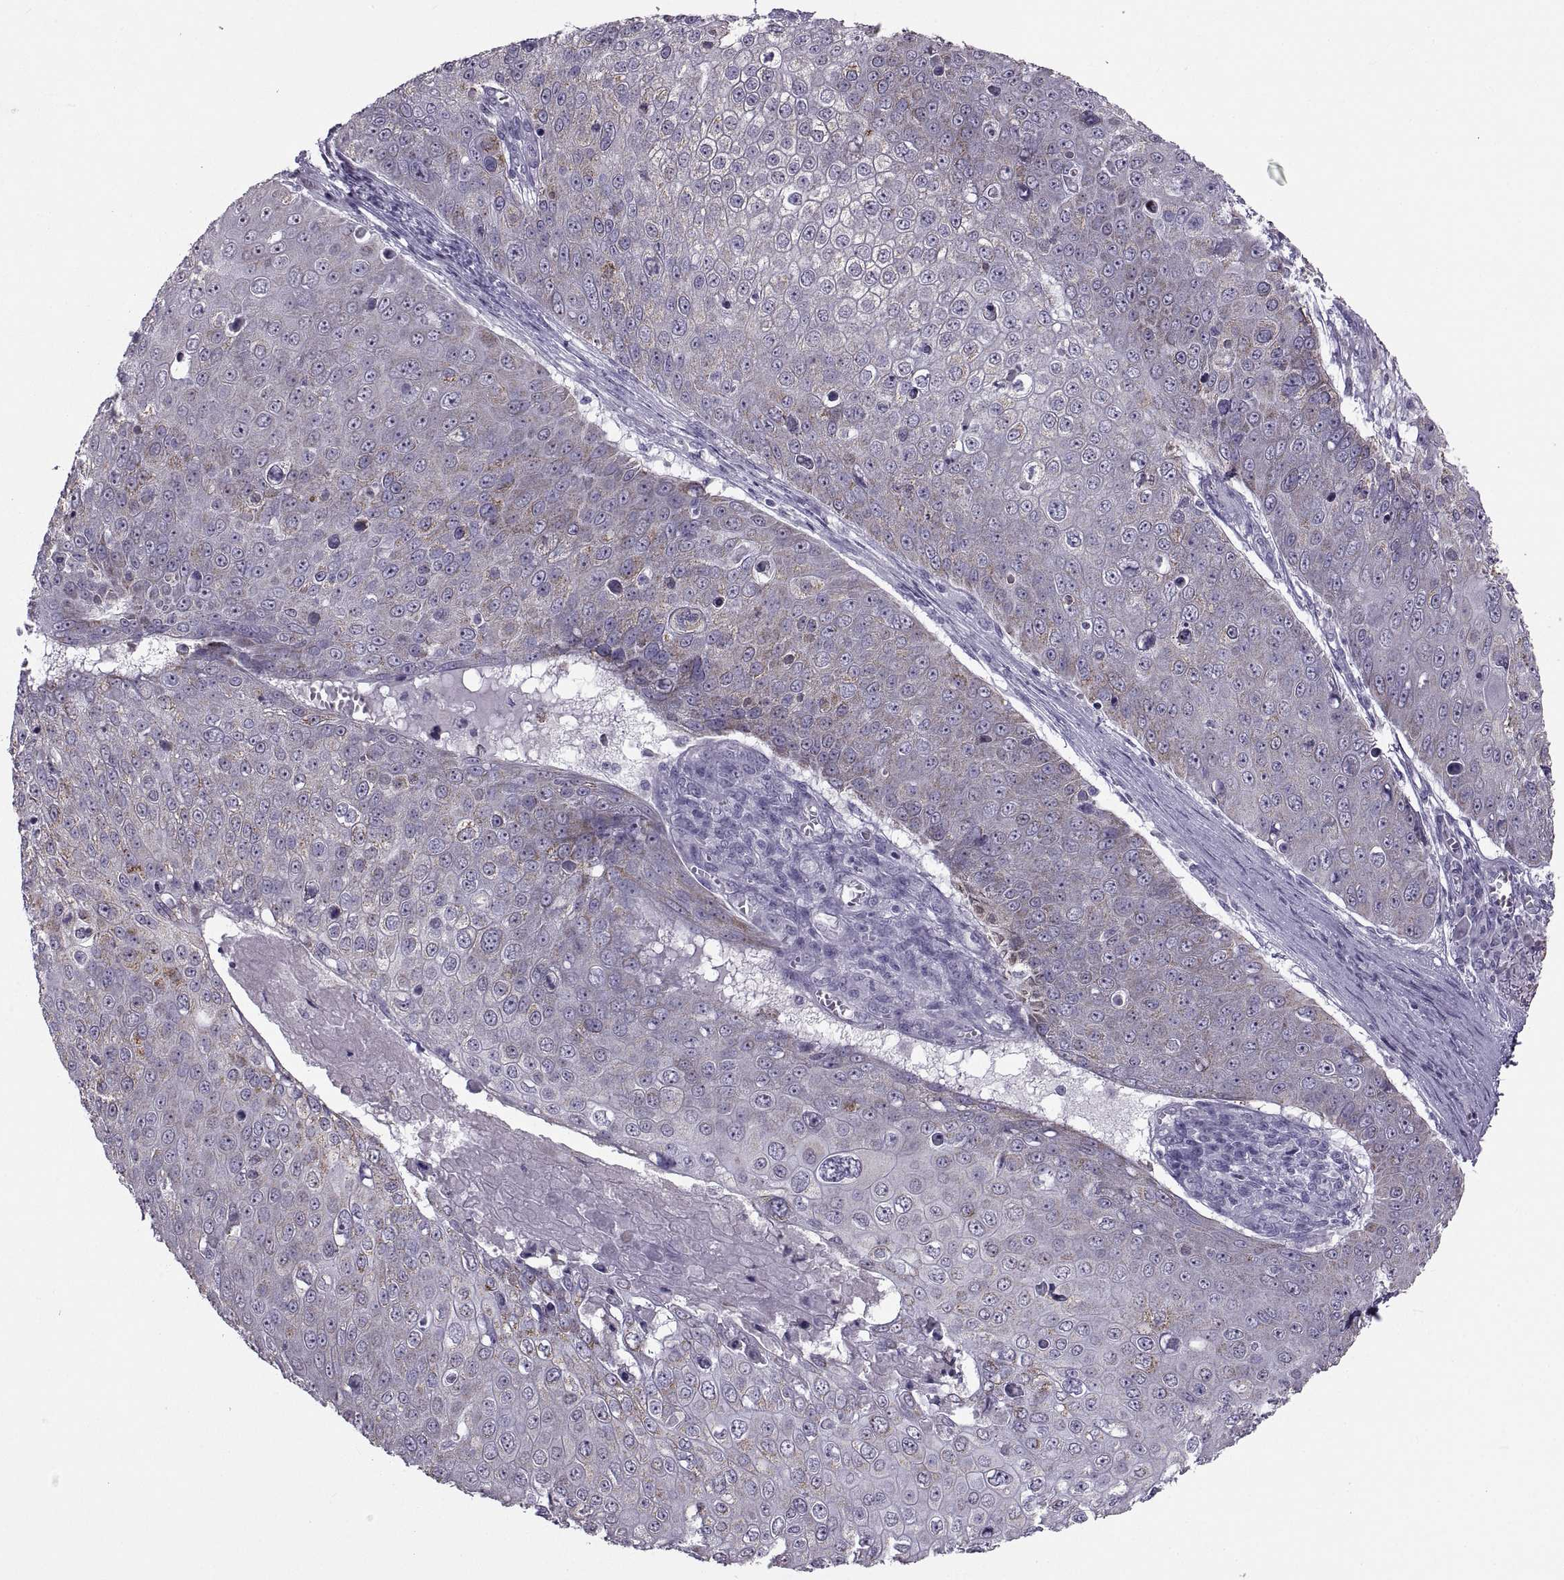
{"staining": {"intensity": "weak", "quantity": "25%-75%", "location": "cytoplasmic/membranous"}, "tissue": "skin cancer", "cell_type": "Tumor cells", "image_type": "cancer", "snomed": [{"axis": "morphology", "description": "Squamous cell carcinoma, NOS"}, {"axis": "topography", "description": "Skin"}], "caption": "Skin cancer stained for a protein exhibits weak cytoplasmic/membranous positivity in tumor cells.", "gene": "ASIC2", "patient": {"sex": "male", "age": 71}}